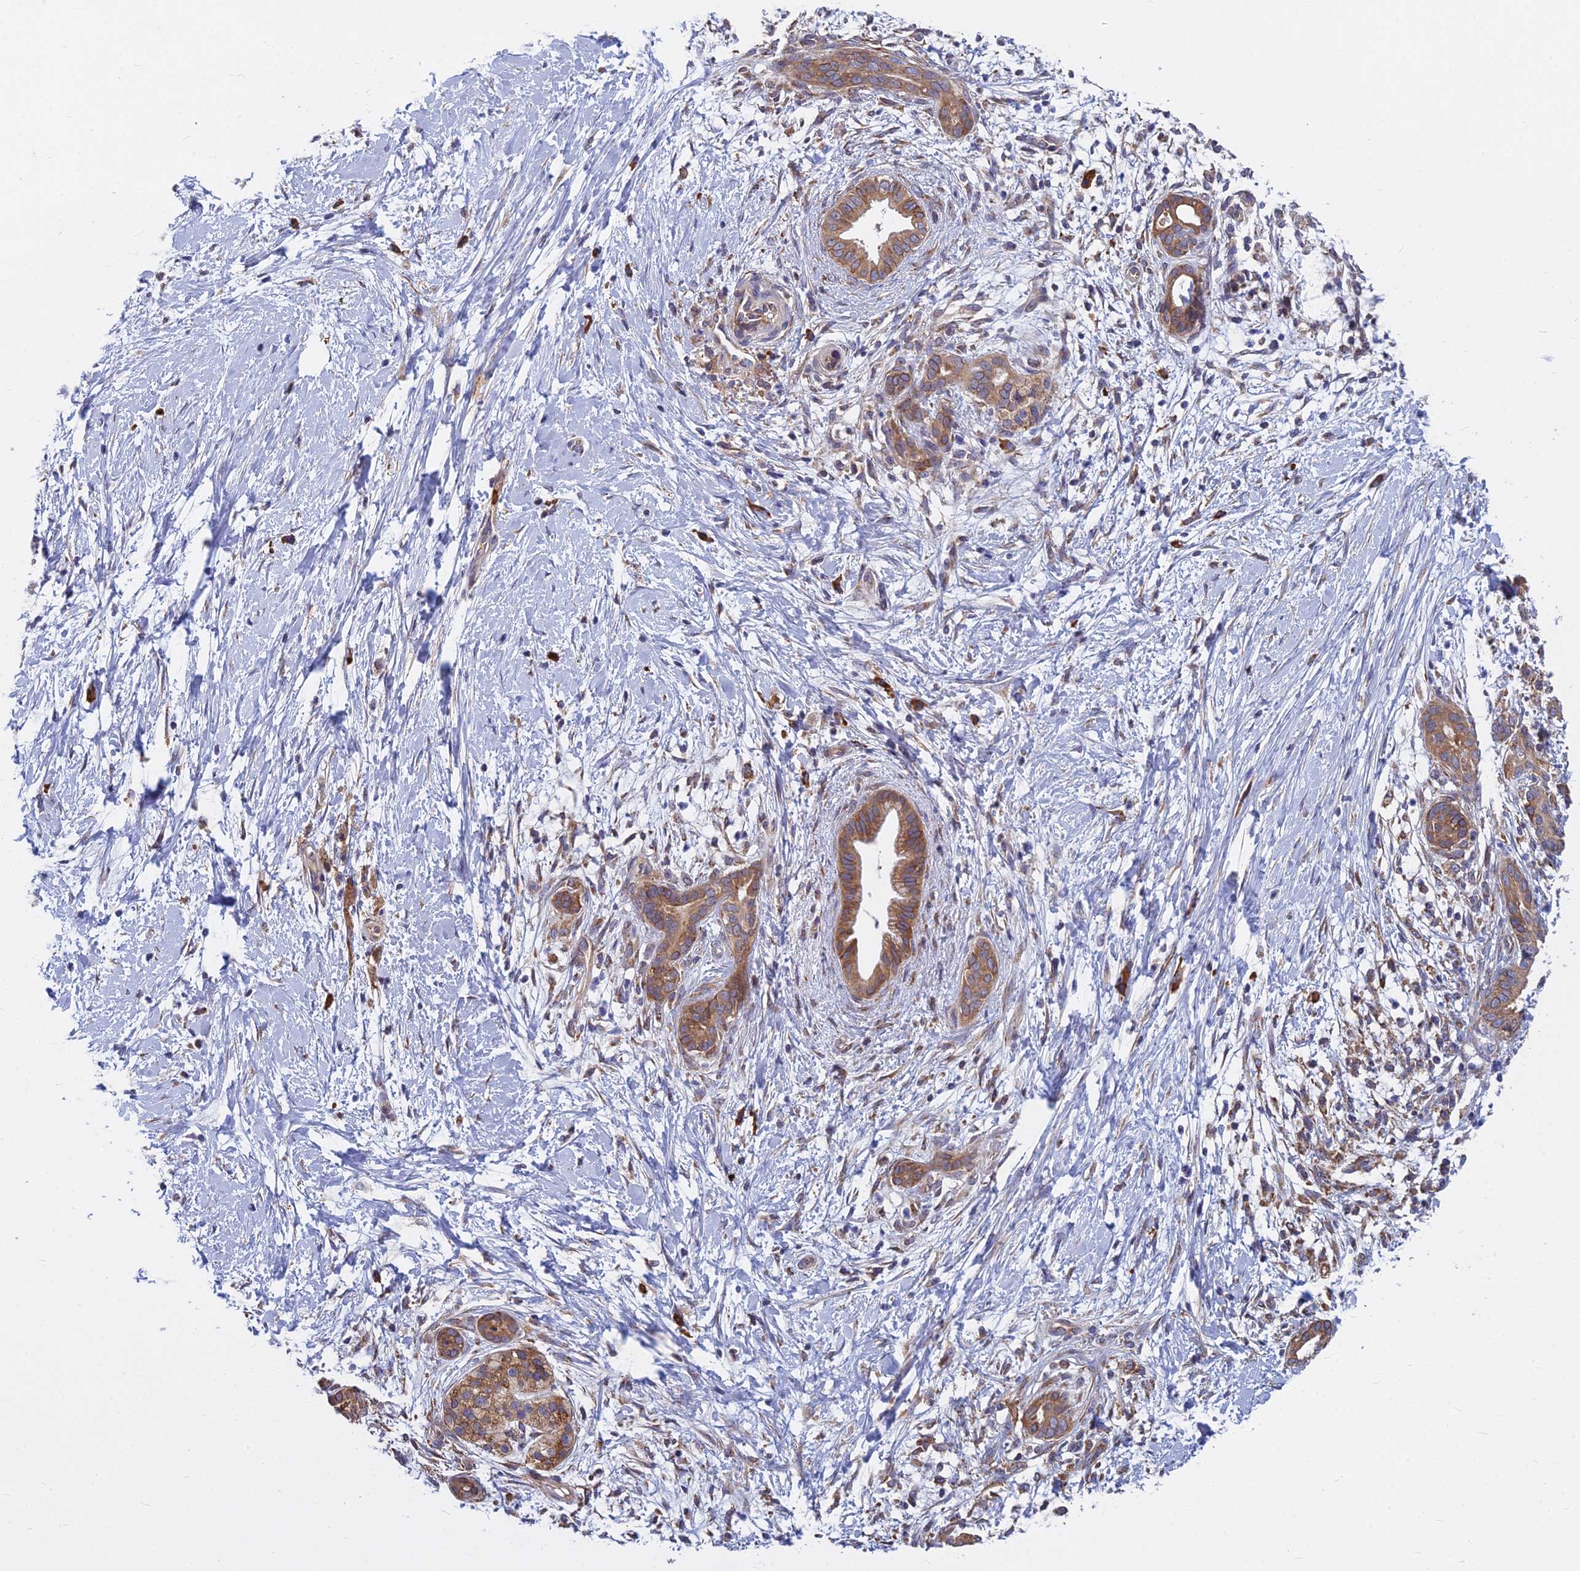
{"staining": {"intensity": "moderate", "quantity": ">75%", "location": "cytoplasmic/membranous"}, "tissue": "pancreatic cancer", "cell_type": "Tumor cells", "image_type": "cancer", "snomed": [{"axis": "morphology", "description": "Adenocarcinoma, NOS"}, {"axis": "topography", "description": "Pancreas"}], "caption": "Approximately >75% of tumor cells in human pancreatic adenocarcinoma exhibit moderate cytoplasmic/membranous protein staining as visualized by brown immunohistochemical staining.", "gene": "KIAA1143", "patient": {"sex": "male", "age": 58}}